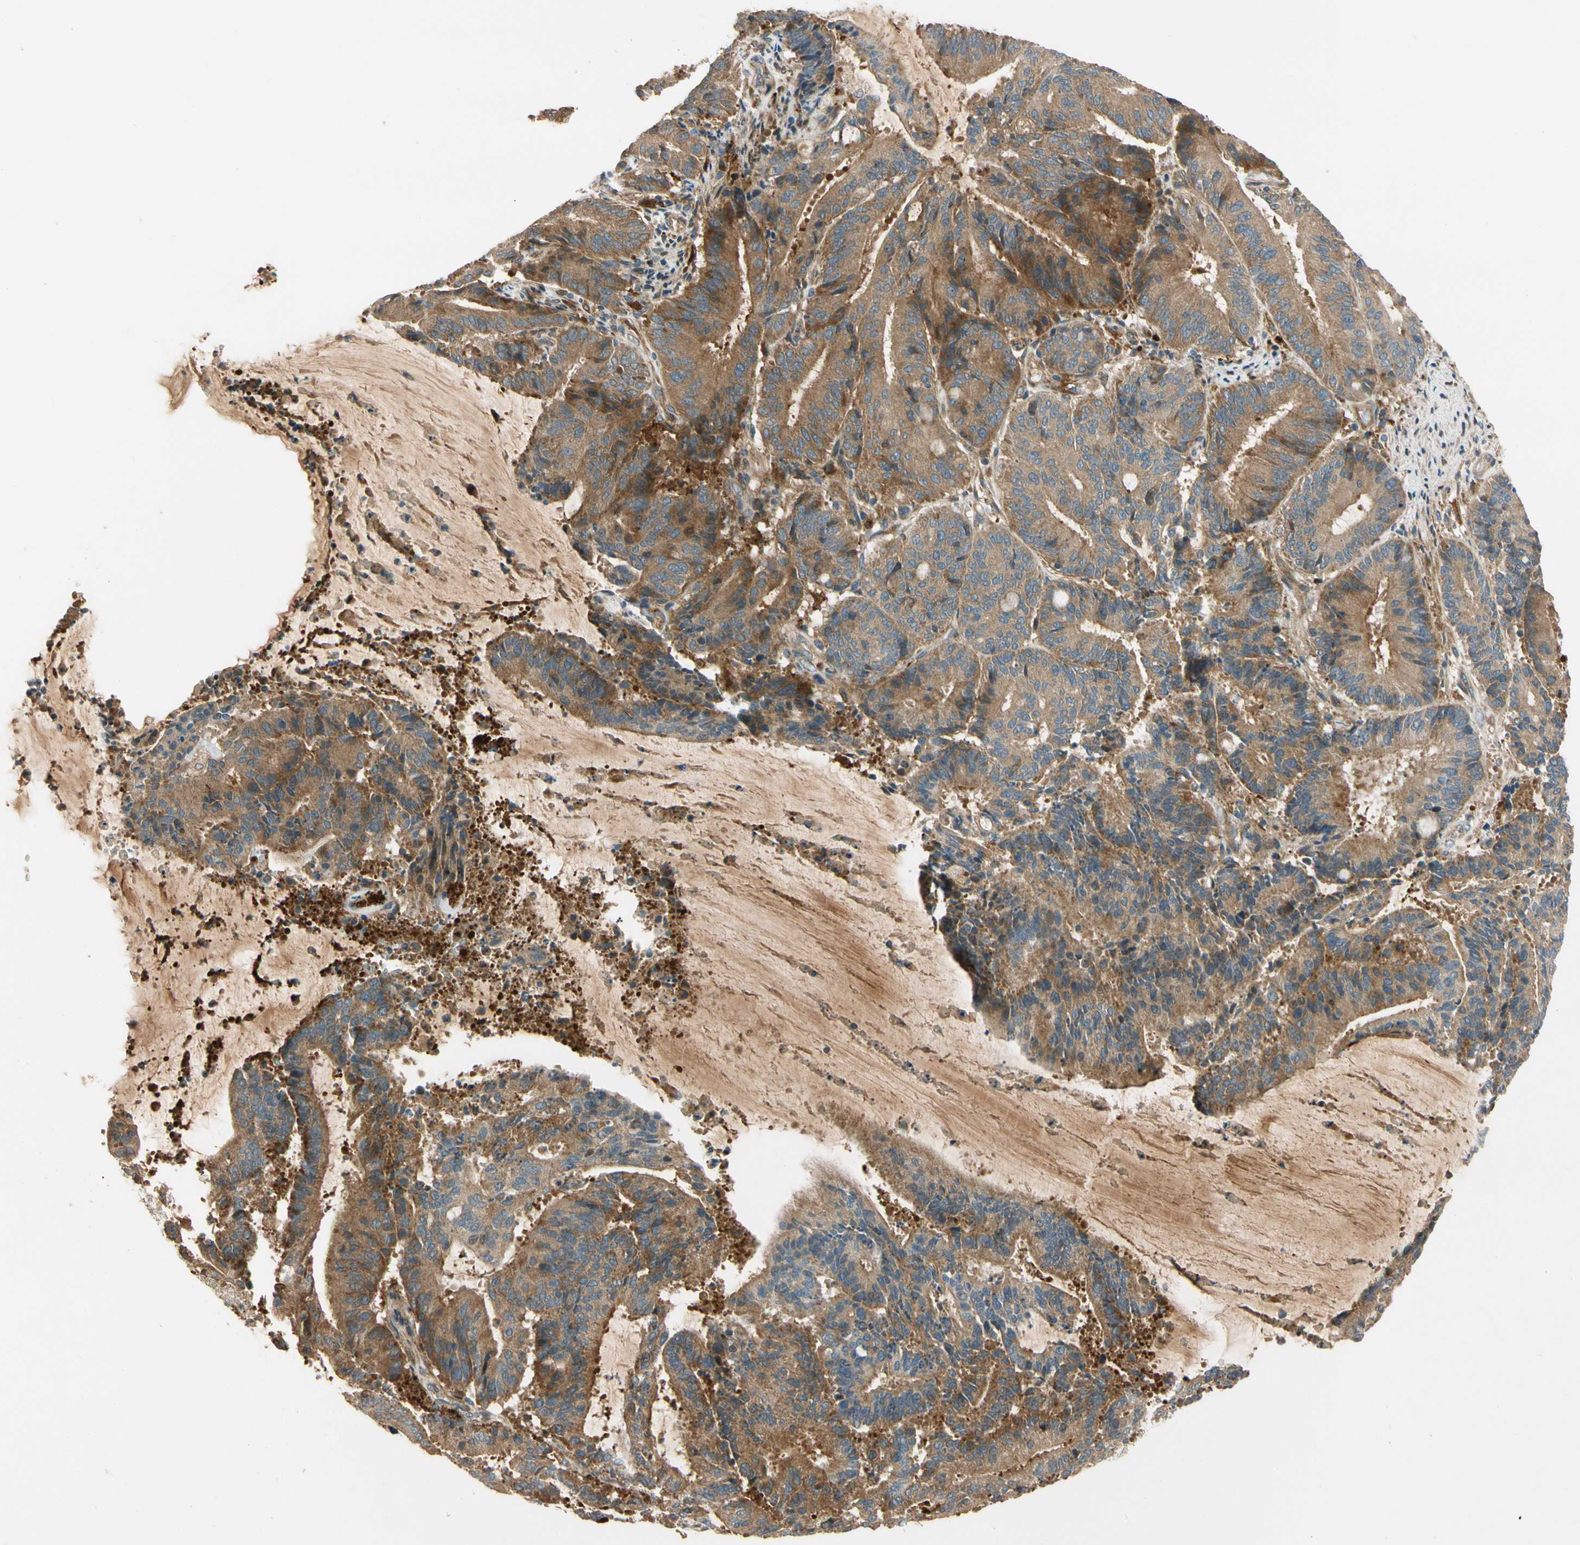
{"staining": {"intensity": "moderate", "quantity": ">75%", "location": "cytoplasmic/membranous"}, "tissue": "liver cancer", "cell_type": "Tumor cells", "image_type": "cancer", "snomed": [{"axis": "morphology", "description": "Cholangiocarcinoma"}, {"axis": "topography", "description": "Liver"}], "caption": "Liver cholangiocarcinoma stained for a protein (brown) reveals moderate cytoplasmic/membranous positive positivity in approximately >75% of tumor cells.", "gene": "PARP14", "patient": {"sex": "female", "age": 73}}